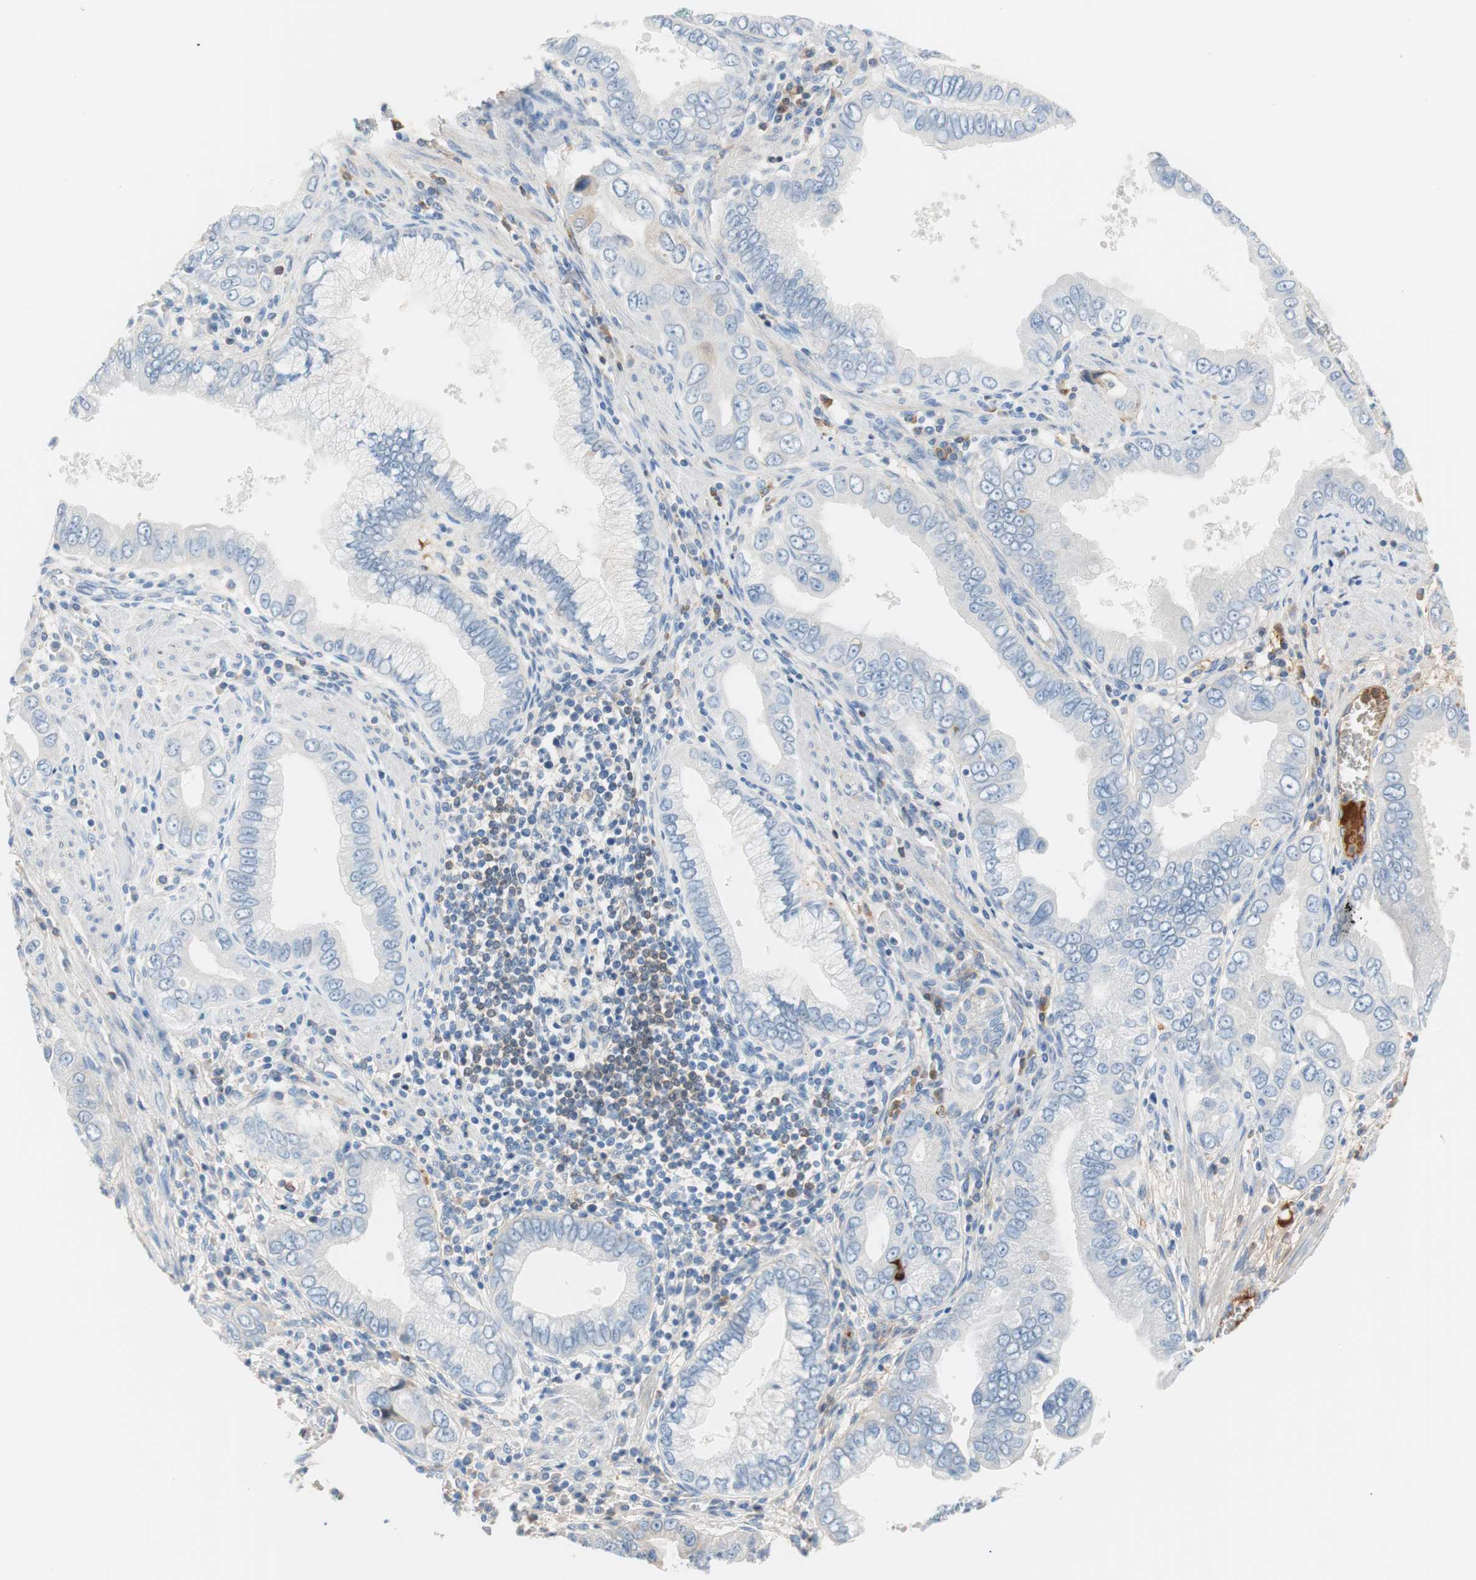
{"staining": {"intensity": "negative", "quantity": "none", "location": "none"}, "tissue": "pancreatic cancer", "cell_type": "Tumor cells", "image_type": "cancer", "snomed": [{"axis": "morphology", "description": "Normal tissue, NOS"}, {"axis": "topography", "description": "Lymph node"}], "caption": "IHC photomicrograph of neoplastic tissue: human pancreatic cancer stained with DAB reveals no significant protein positivity in tumor cells. The staining was performed using DAB to visualize the protein expression in brown, while the nuclei were stained in blue with hematoxylin (Magnification: 20x).", "gene": "RBP4", "patient": {"sex": "male", "age": 50}}